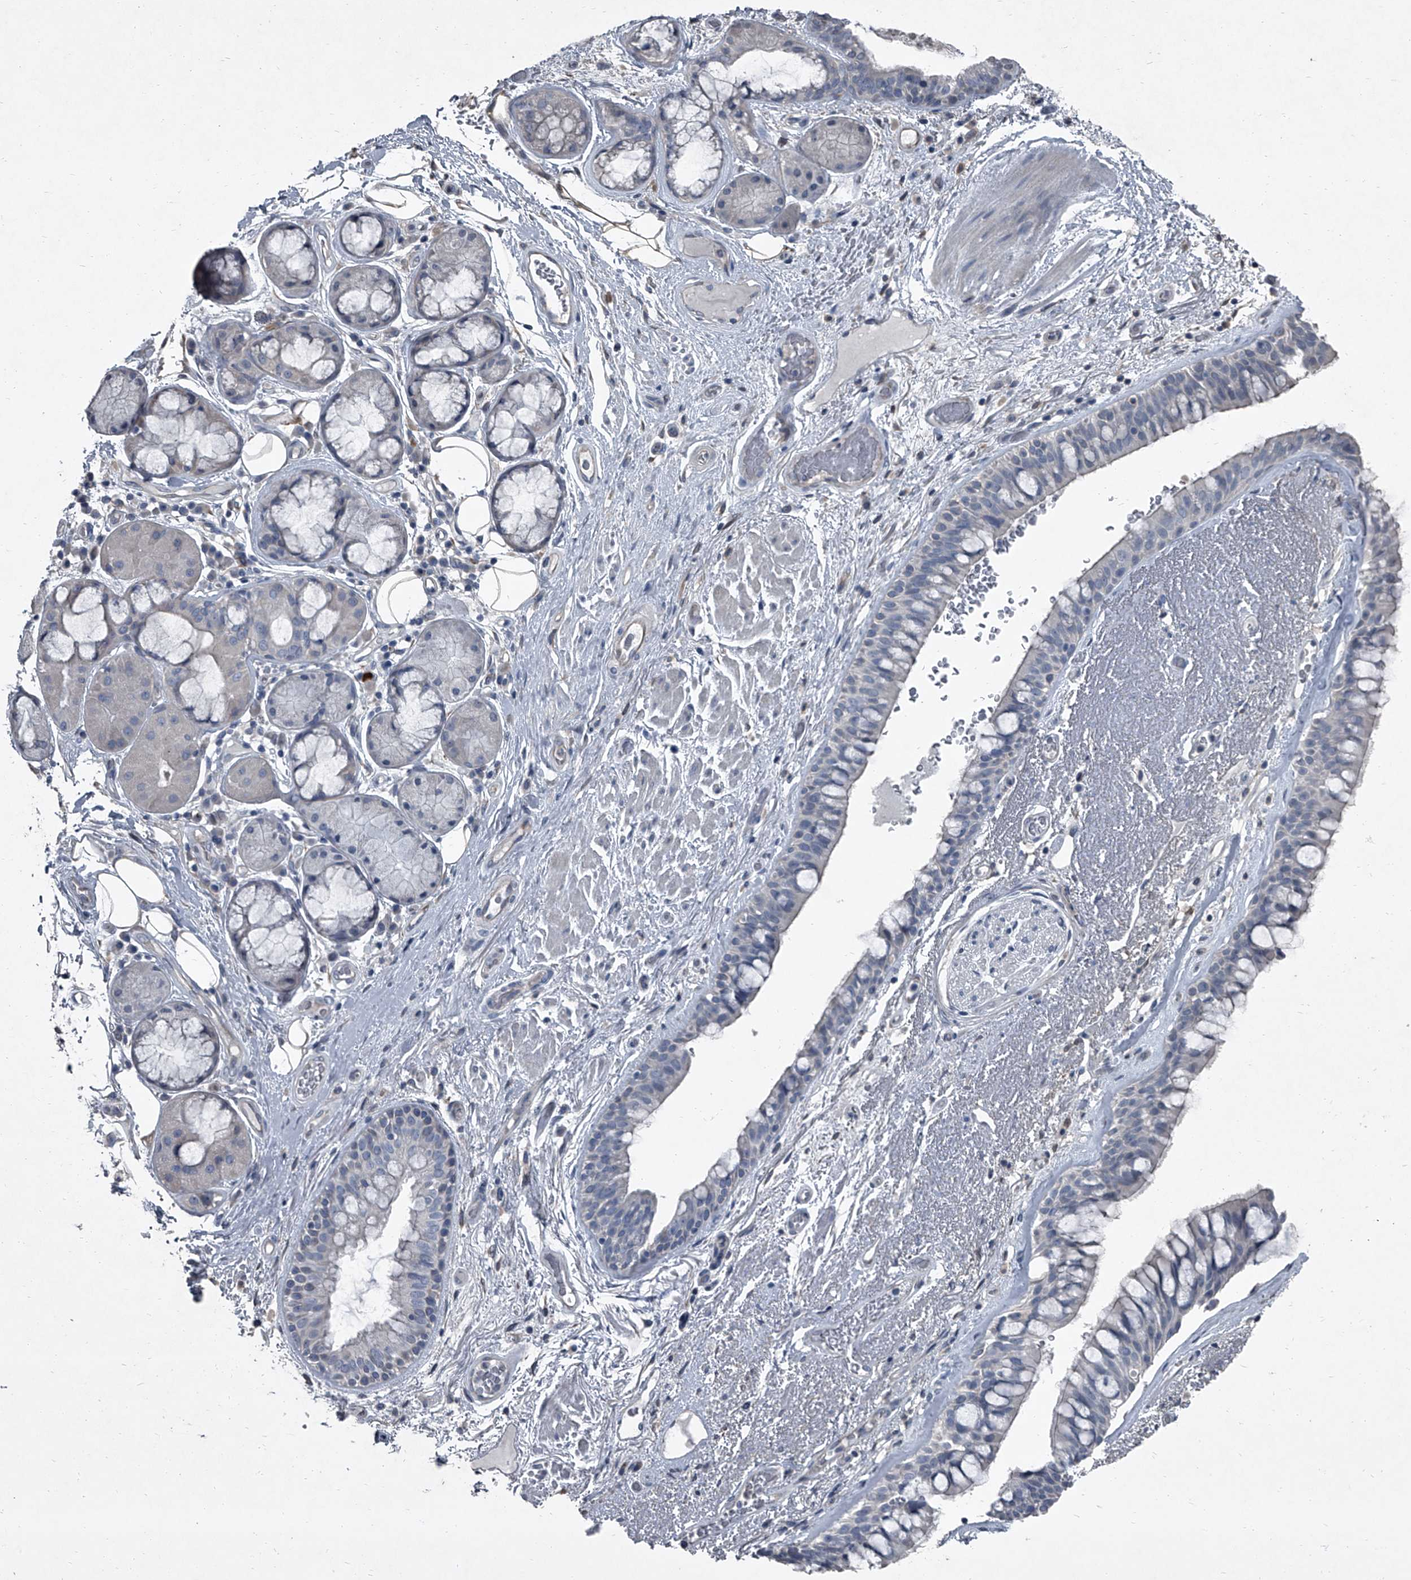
{"staining": {"intensity": "negative", "quantity": "none", "location": "none"}, "tissue": "bronchus", "cell_type": "Respiratory epithelial cells", "image_type": "normal", "snomed": [{"axis": "morphology", "description": "Normal tissue, NOS"}, {"axis": "morphology", "description": "Squamous cell carcinoma, NOS"}, {"axis": "topography", "description": "Lymph node"}, {"axis": "topography", "description": "Bronchus"}, {"axis": "topography", "description": "Lung"}], "caption": "Respiratory epithelial cells show no significant positivity in benign bronchus. The staining was performed using DAB (3,3'-diaminobenzidine) to visualize the protein expression in brown, while the nuclei were stained in blue with hematoxylin (Magnification: 20x).", "gene": "HEPHL1", "patient": {"sex": "male", "age": 66}}